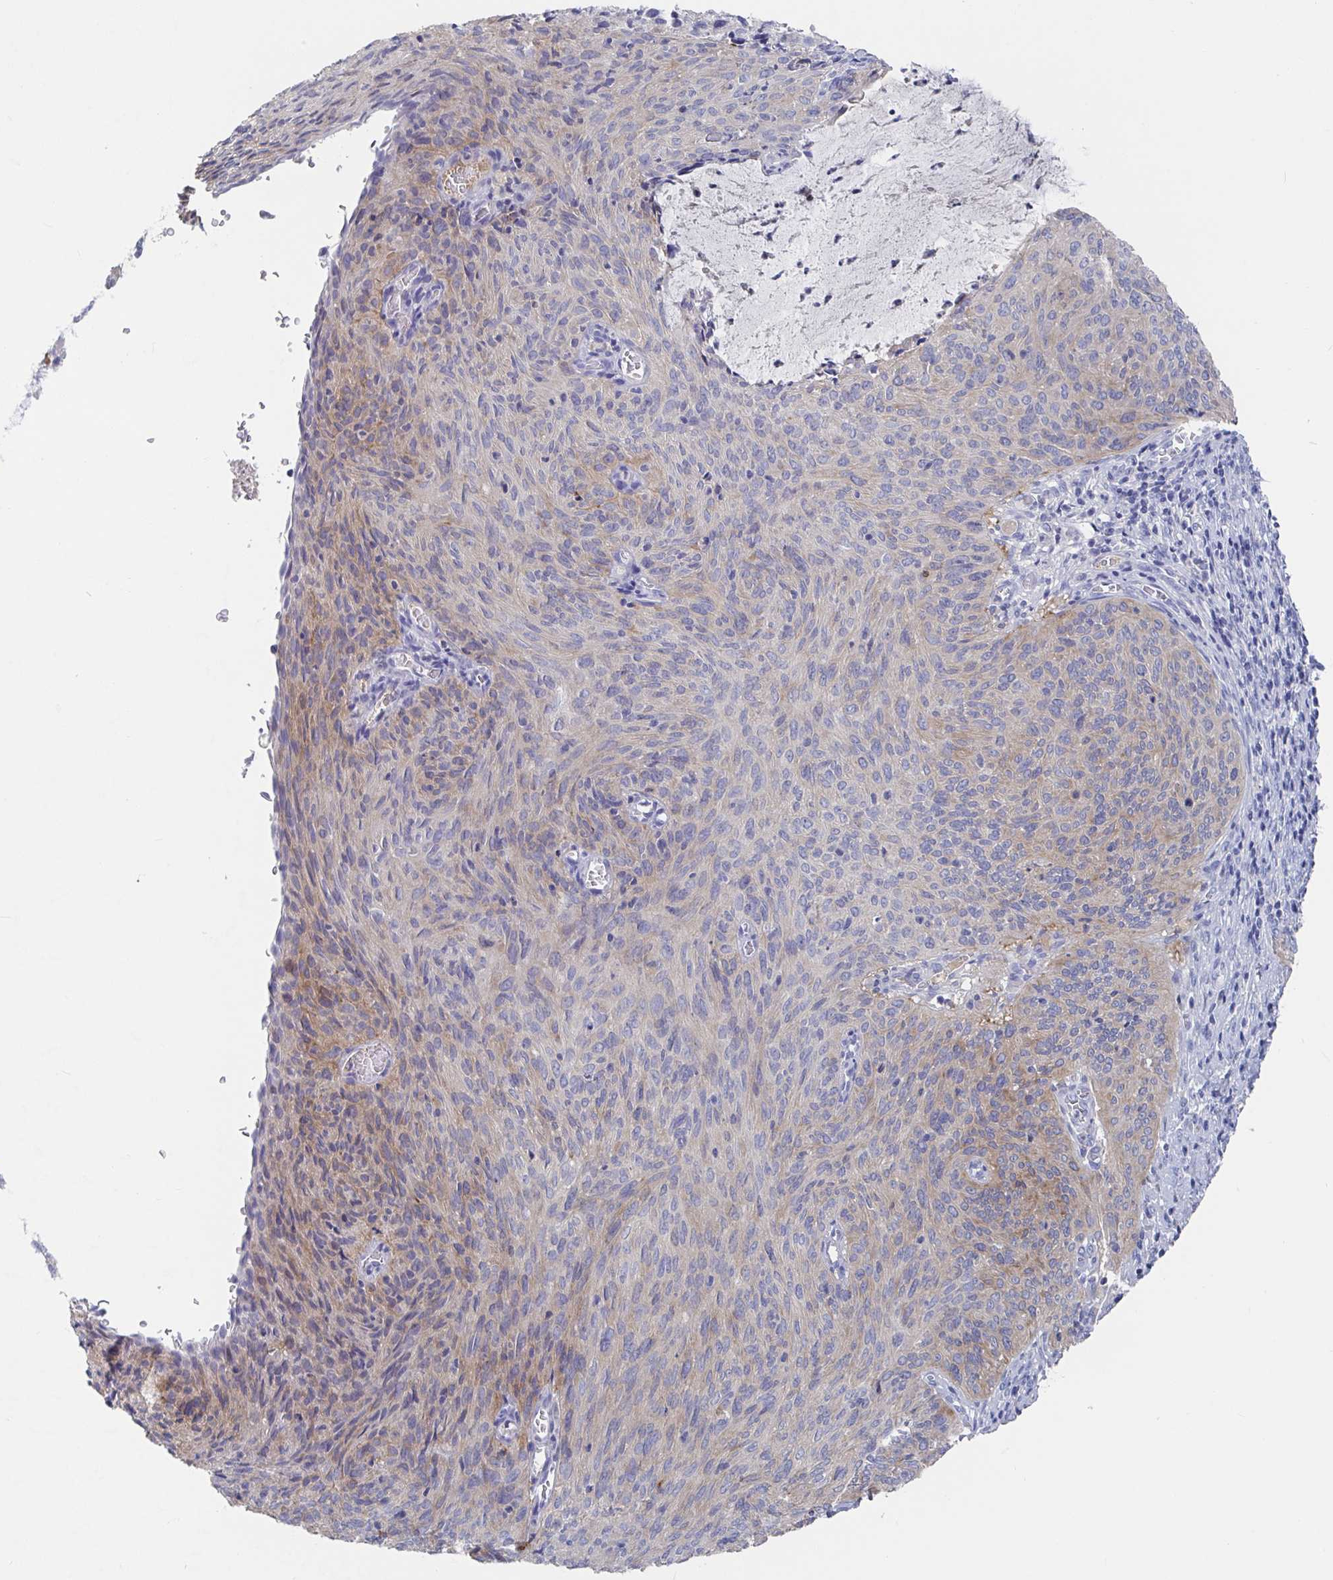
{"staining": {"intensity": "weak", "quantity": "25%-75%", "location": "cytoplasmic/membranous"}, "tissue": "cervical cancer", "cell_type": "Tumor cells", "image_type": "cancer", "snomed": [{"axis": "morphology", "description": "Squamous cell carcinoma, NOS"}, {"axis": "topography", "description": "Cervix"}], "caption": "The immunohistochemical stain shows weak cytoplasmic/membranous staining in tumor cells of squamous cell carcinoma (cervical) tissue. (DAB = brown stain, brightfield microscopy at high magnification).", "gene": "GPR148", "patient": {"sex": "female", "age": 49}}